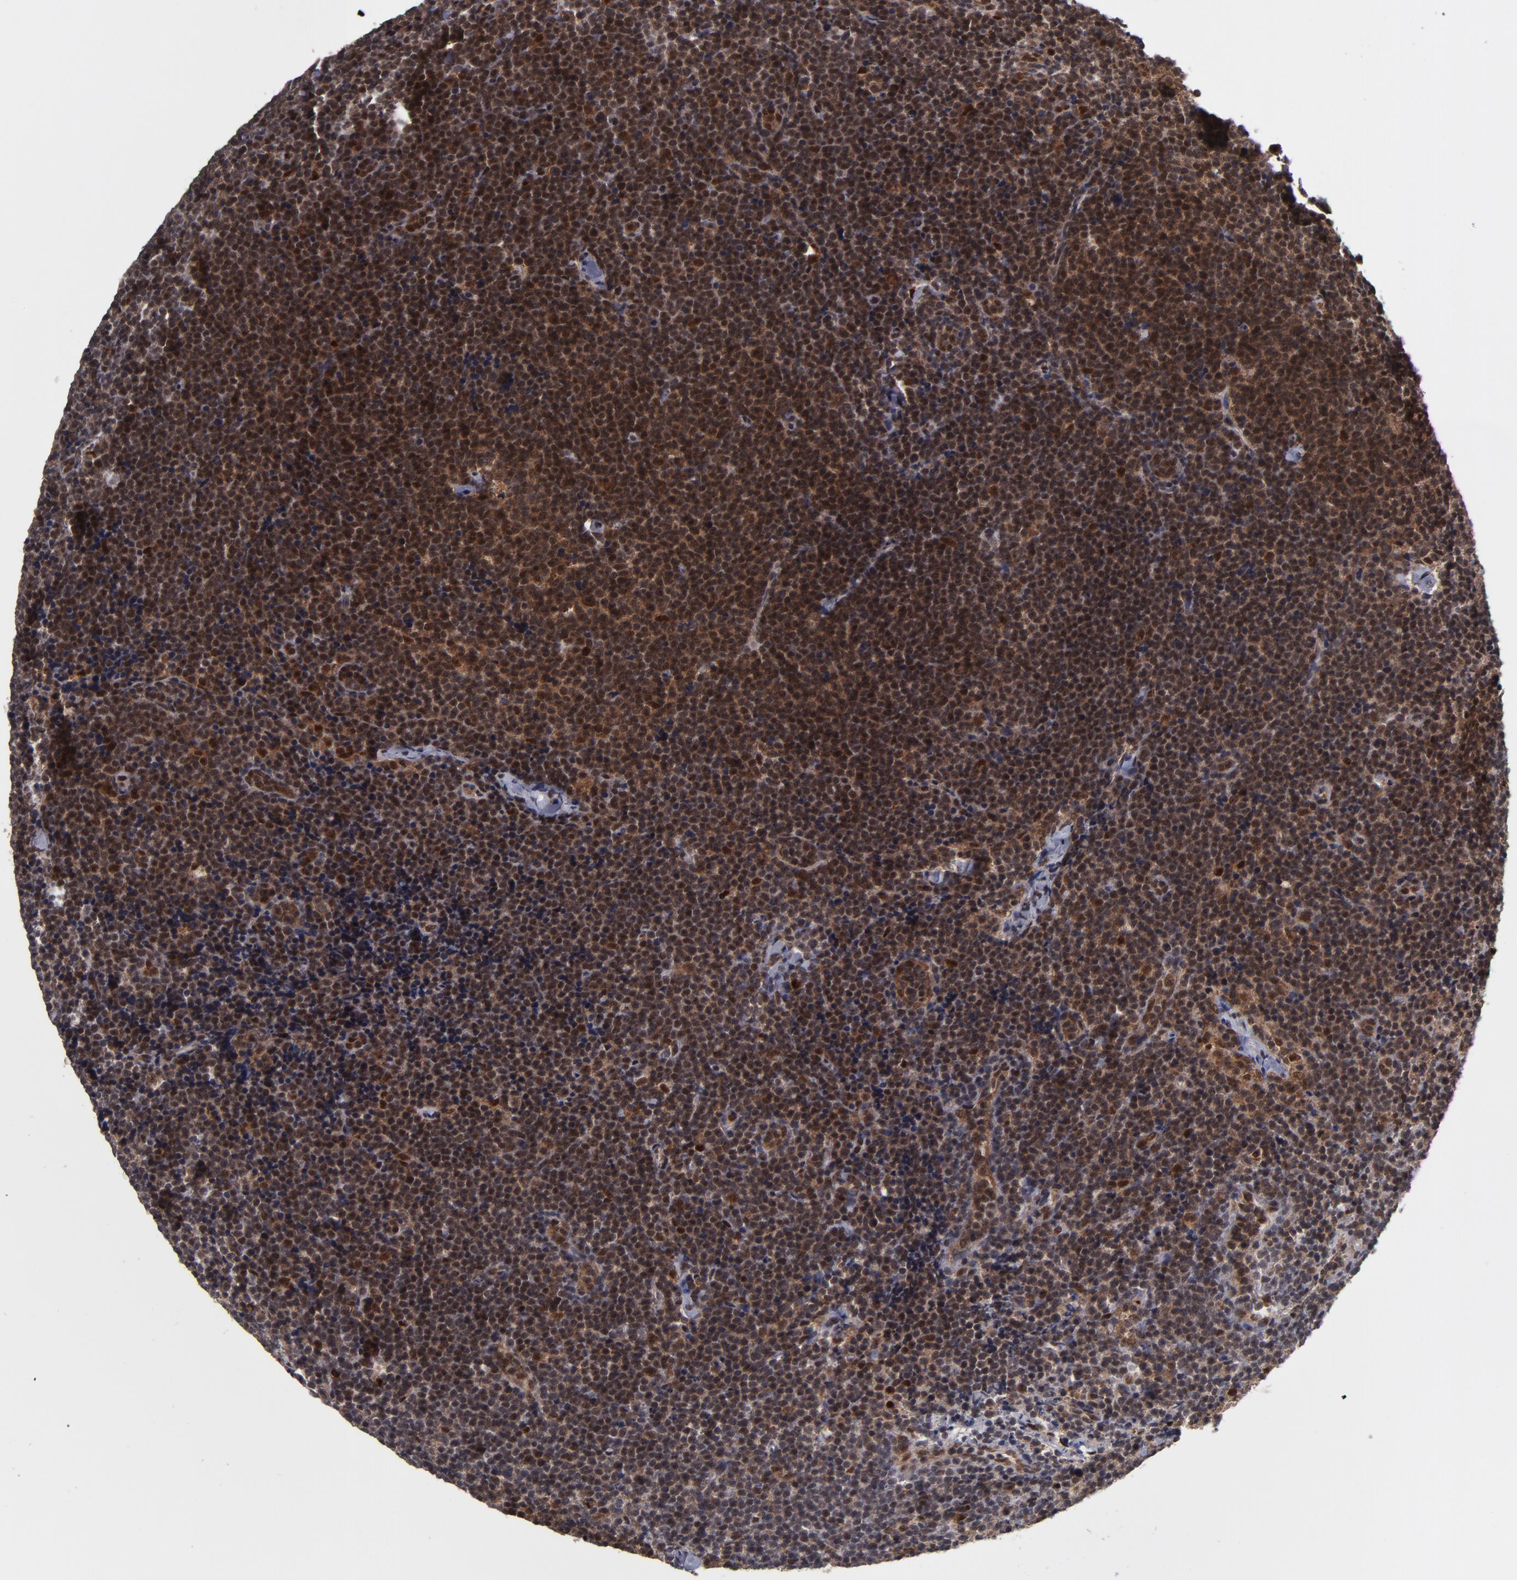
{"staining": {"intensity": "strong", "quantity": ">75%", "location": "cytoplasmic/membranous"}, "tissue": "lymphoma", "cell_type": "Tumor cells", "image_type": "cancer", "snomed": [{"axis": "morphology", "description": "Malignant lymphoma, non-Hodgkin's type, High grade"}, {"axis": "topography", "description": "Lymph node"}], "caption": "Immunohistochemical staining of human malignant lymphoma, non-Hodgkin's type (high-grade) displays high levels of strong cytoplasmic/membranous protein positivity in approximately >75% of tumor cells.", "gene": "CUL5", "patient": {"sex": "female", "age": 58}}